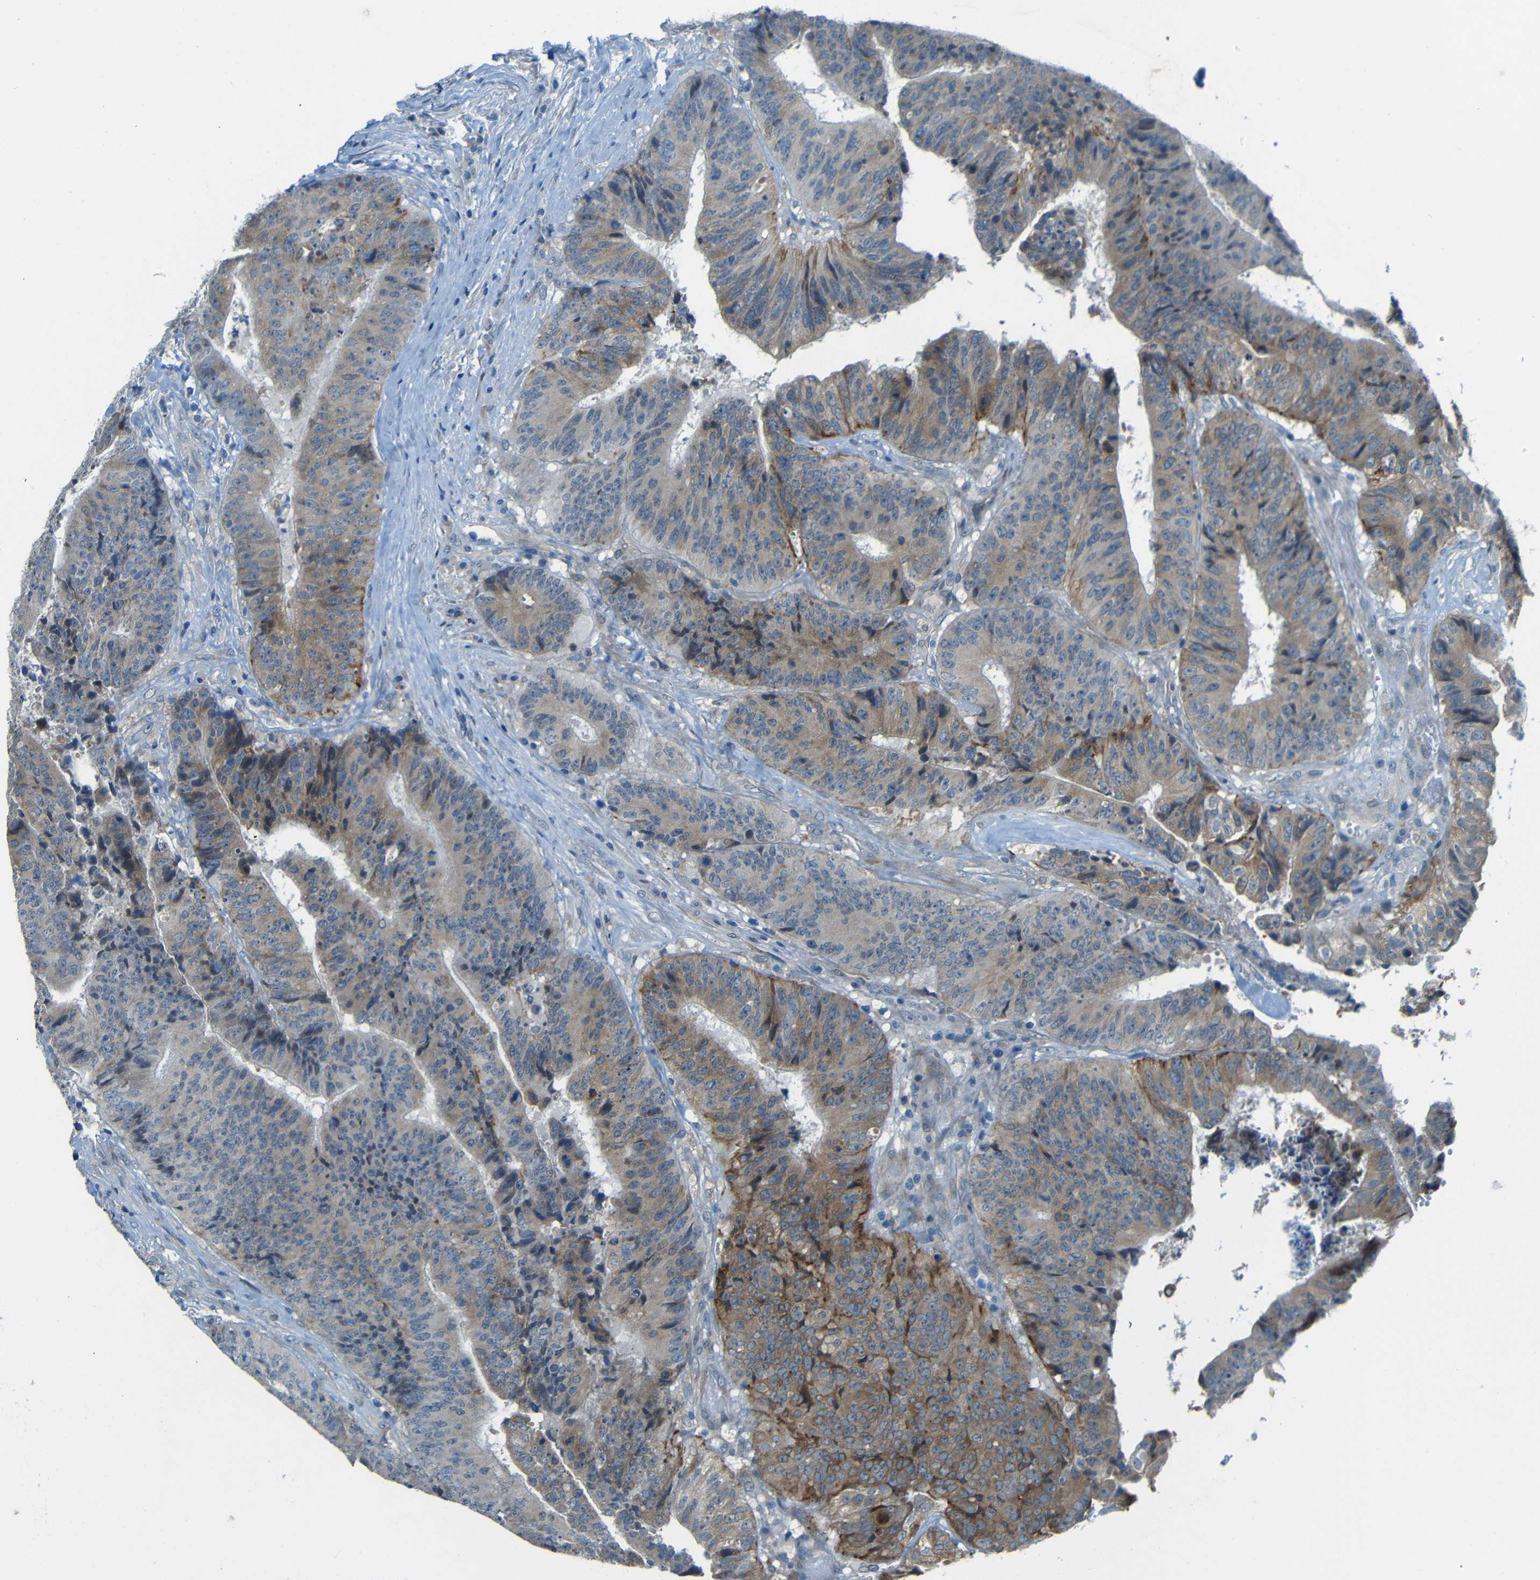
{"staining": {"intensity": "moderate", "quantity": "25%-75%", "location": "cytoplasmic/membranous"}, "tissue": "colorectal cancer", "cell_type": "Tumor cells", "image_type": "cancer", "snomed": [{"axis": "morphology", "description": "Adenocarcinoma, NOS"}, {"axis": "topography", "description": "Rectum"}], "caption": "A micrograph showing moderate cytoplasmic/membranous expression in approximately 25%-75% of tumor cells in colorectal cancer, as visualized by brown immunohistochemical staining.", "gene": "ANKRD22", "patient": {"sex": "male", "age": 72}}